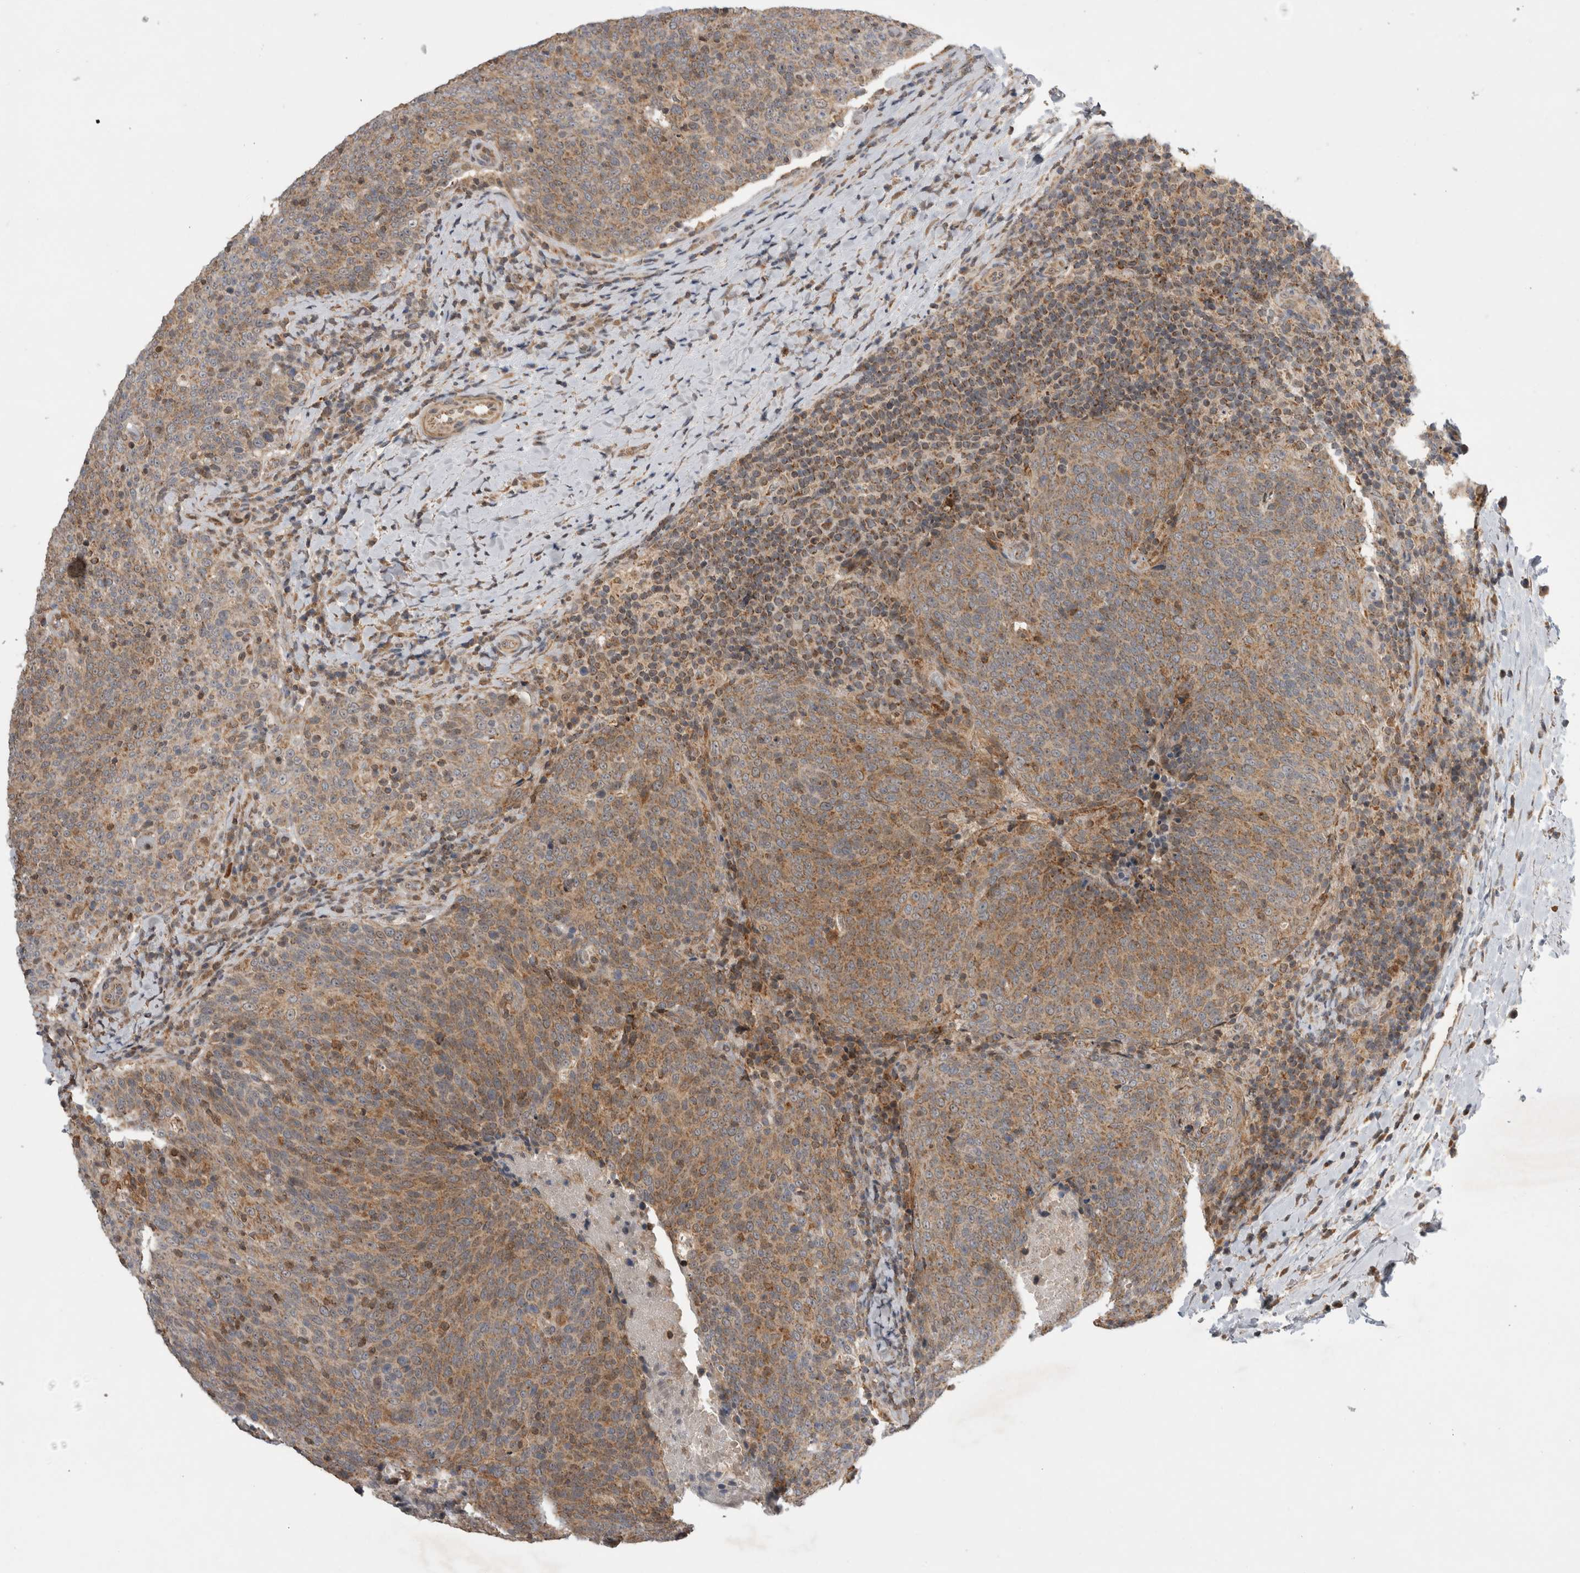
{"staining": {"intensity": "weak", "quantity": ">75%", "location": "cytoplasmic/membranous"}, "tissue": "head and neck cancer", "cell_type": "Tumor cells", "image_type": "cancer", "snomed": [{"axis": "morphology", "description": "Squamous cell carcinoma, NOS"}, {"axis": "morphology", "description": "Squamous cell carcinoma, metastatic, NOS"}, {"axis": "topography", "description": "Lymph node"}, {"axis": "topography", "description": "Head-Neck"}], "caption": "Immunohistochemical staining of human head and neck cancer reveals low levels of weak cytoplasmic/membranous positivity in approximately >75% of tumor cells. (DAB = brown stain, brightfield microscopy at high magnification).", "gene": "KCNIP1", "patient": {"sex": "male", "age": 62}}